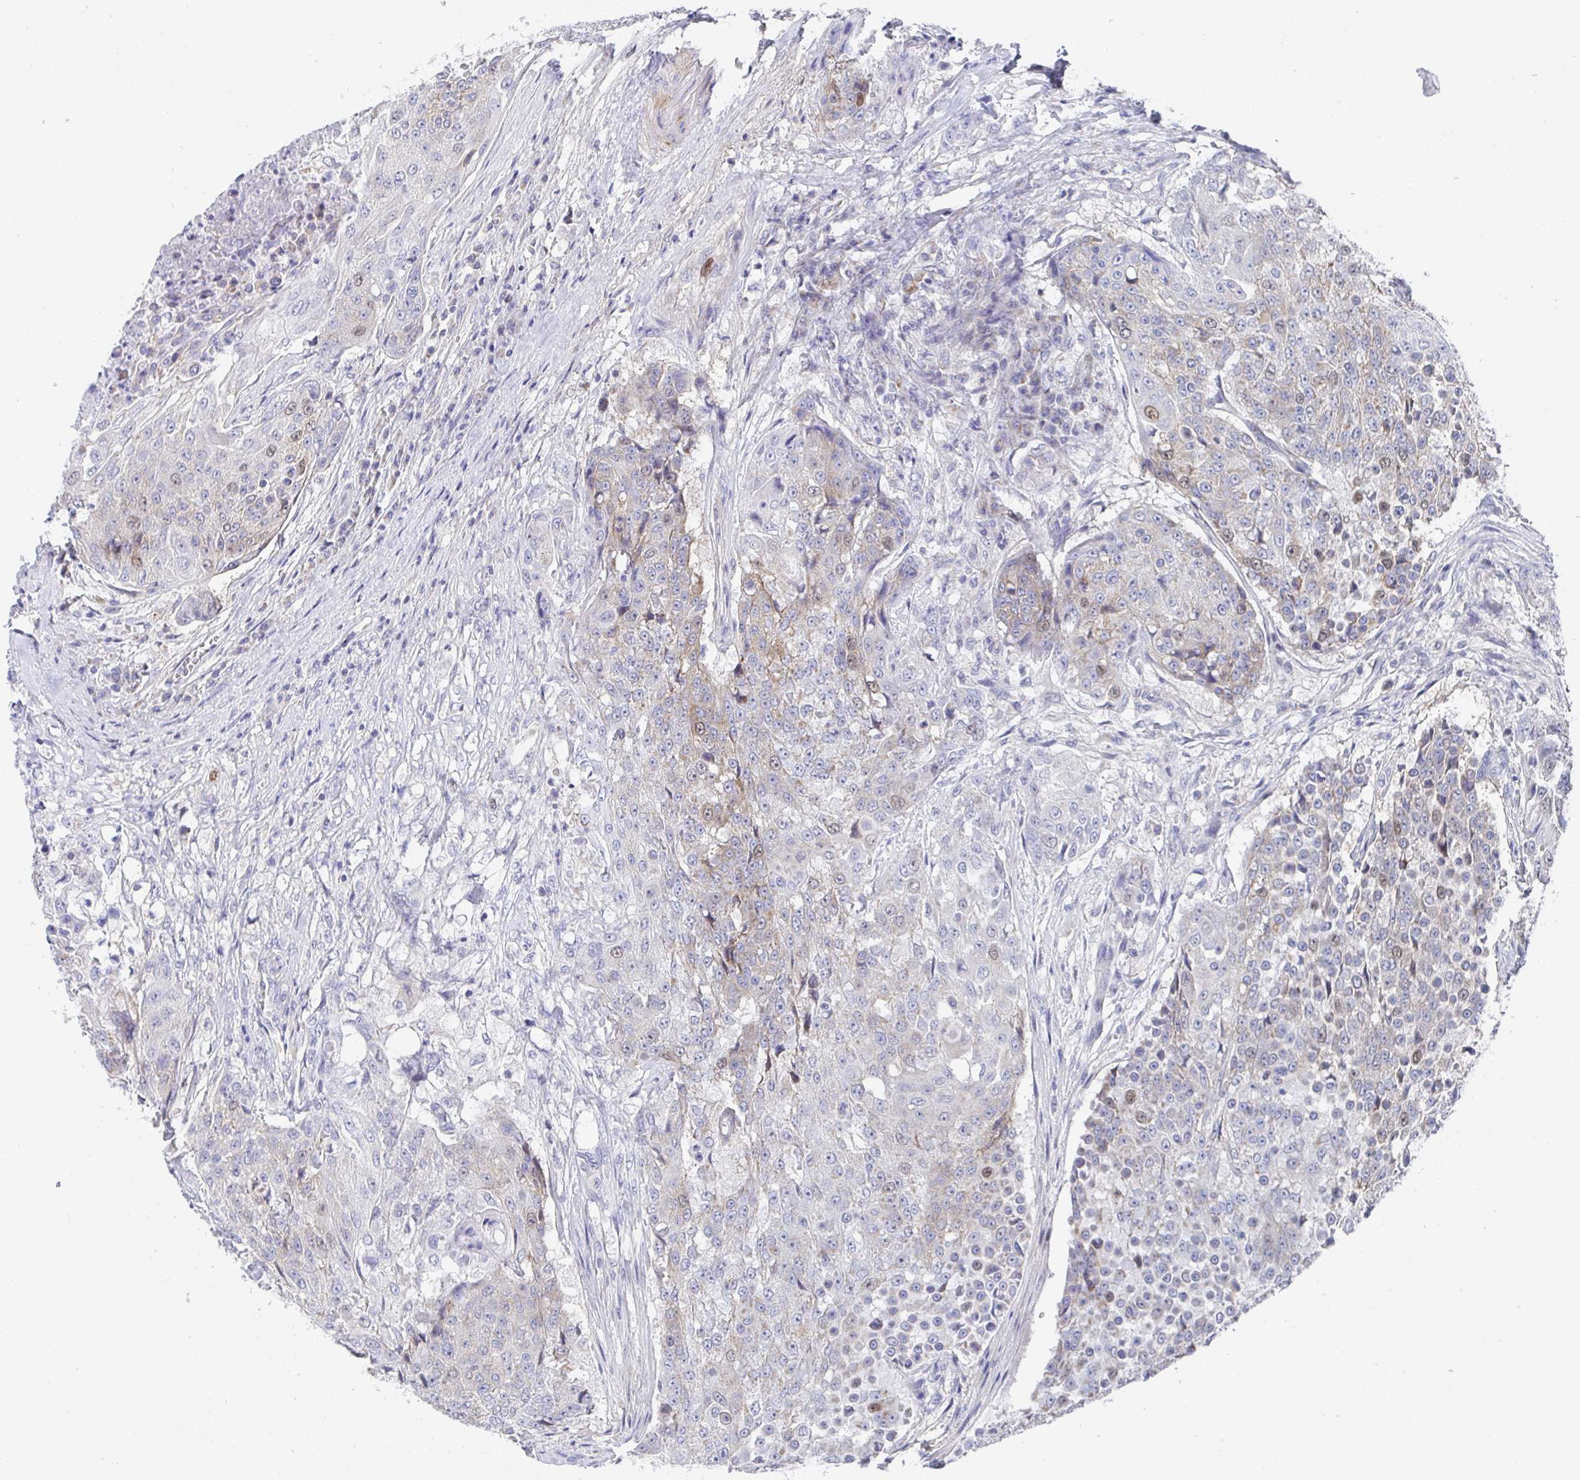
{"staining": {"intensity": "weak", "quantity": "<25%", "location": "cytoplasmic/membranous,nuclear"}, "tissue": "urothelial cancer", "cell_type": "Tumor cells", "image_type": "cancer", "snomed": [{"axis": "morphology", "description": "Urothelial carcinoma, High grade"}, {"axis": "topography", "description": "Urinary bladder"}], "caption": "The immunohistochemistry (IHC) image has no significant positivity in tumor cells of urothelial carcinoma (high-grade) tissue.", "gene": "ATP5F1C", "patient": {"sex": "female", "age": 63}}